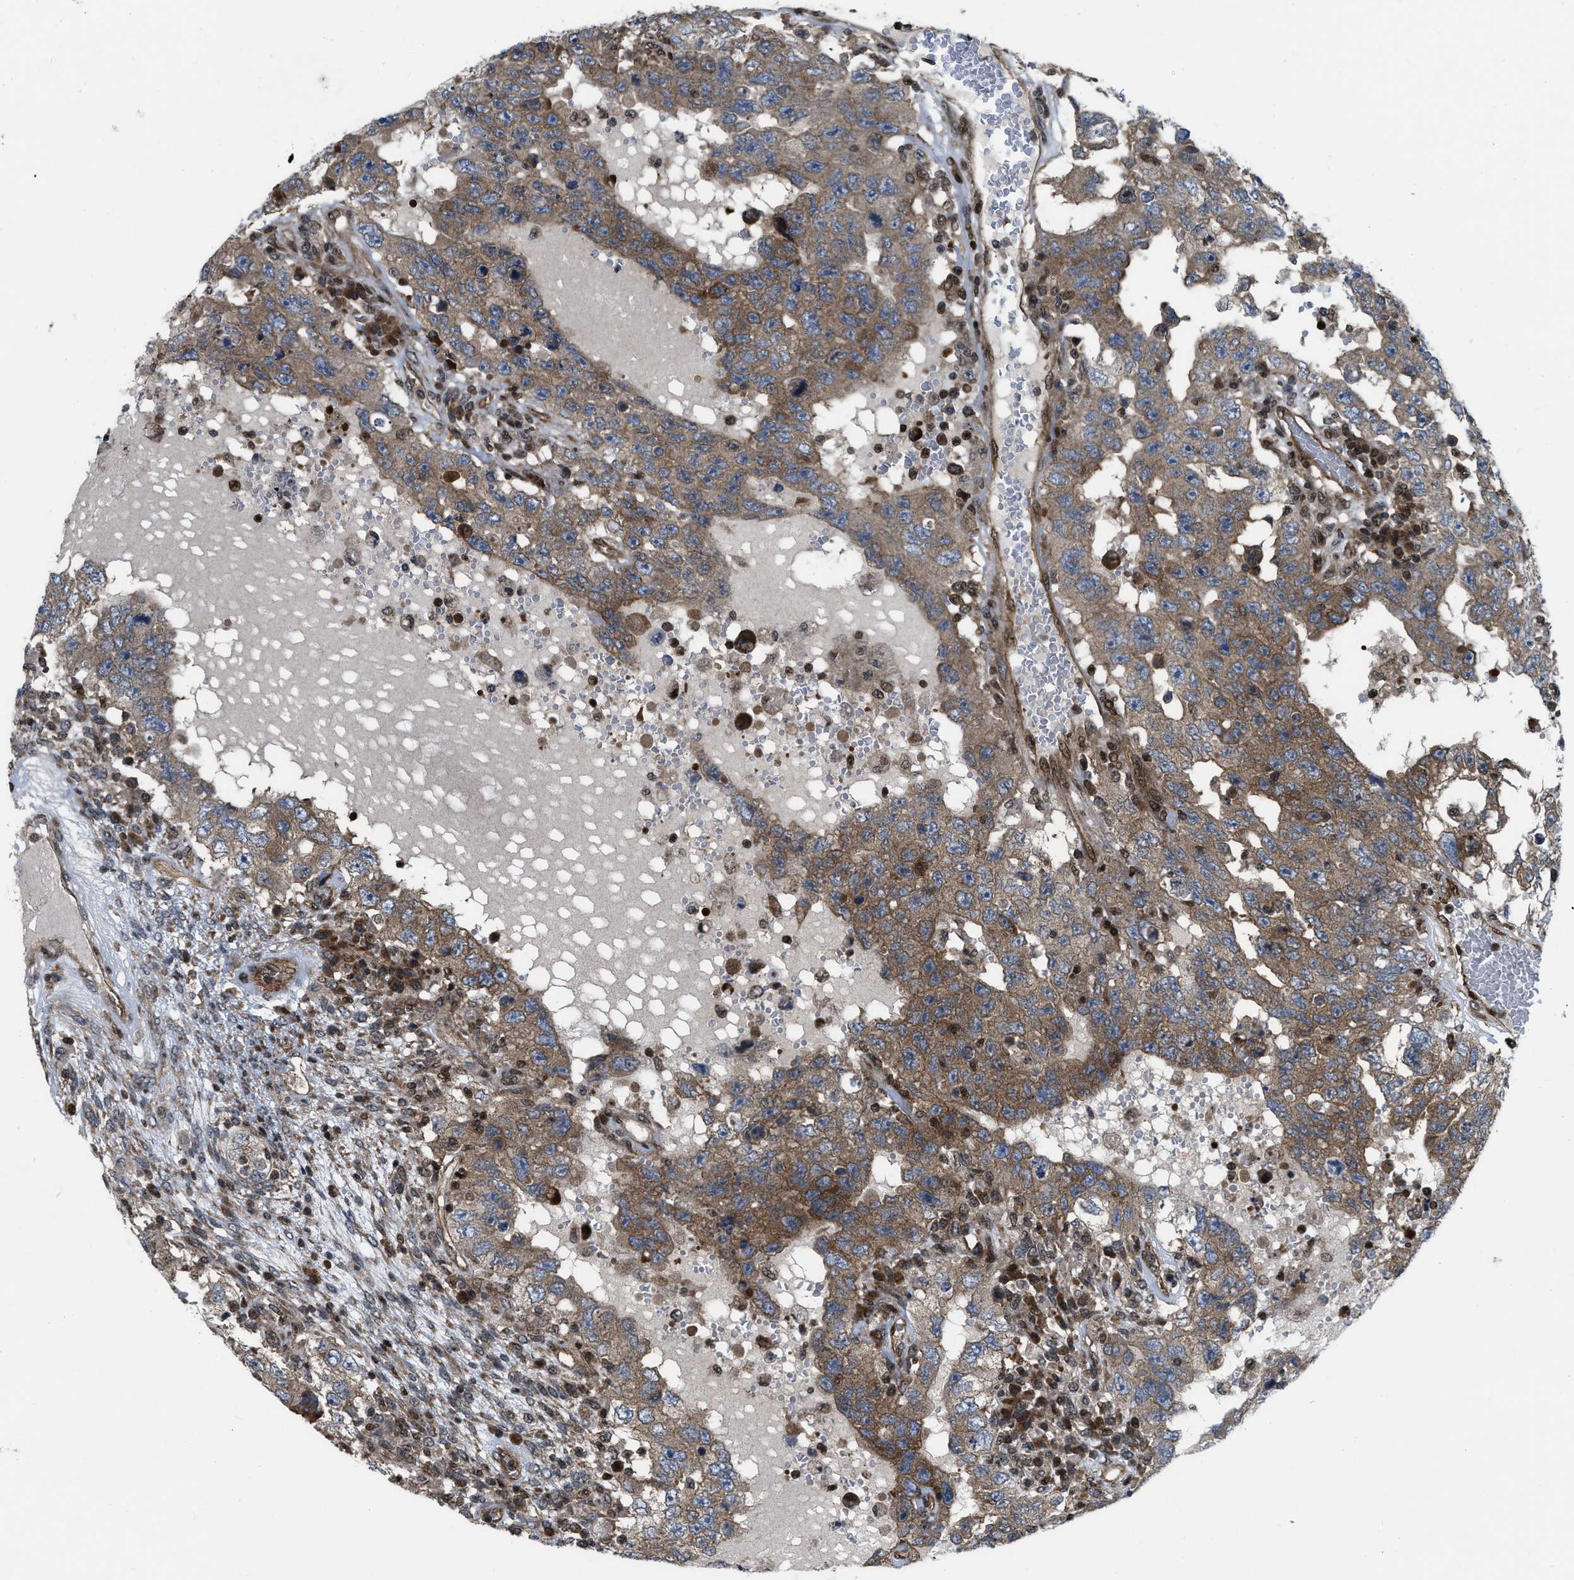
{"staining": {"intensity": "moderate", "quantity": ">75%", "location": "cytoplasmic/membranous"}, "tissue": "testis cancer", "cell_type": "Tumor cells", "image_type": "cancer", "snomed": [{"axis": "morphology", "description": "Carcinoma, Embryonal, NOS"}, {"axis": "topography", "description": "Testis"}], "caption": "Approximately >75% of tumor cells in testis cancer (embryonal carcinoma) display moderate cytoplasmic/membranous protein expression as visualized by brown immunohistochemical staining.", "gene": "PPP2CB", "patient": {"sex": "male", "age": 26}}